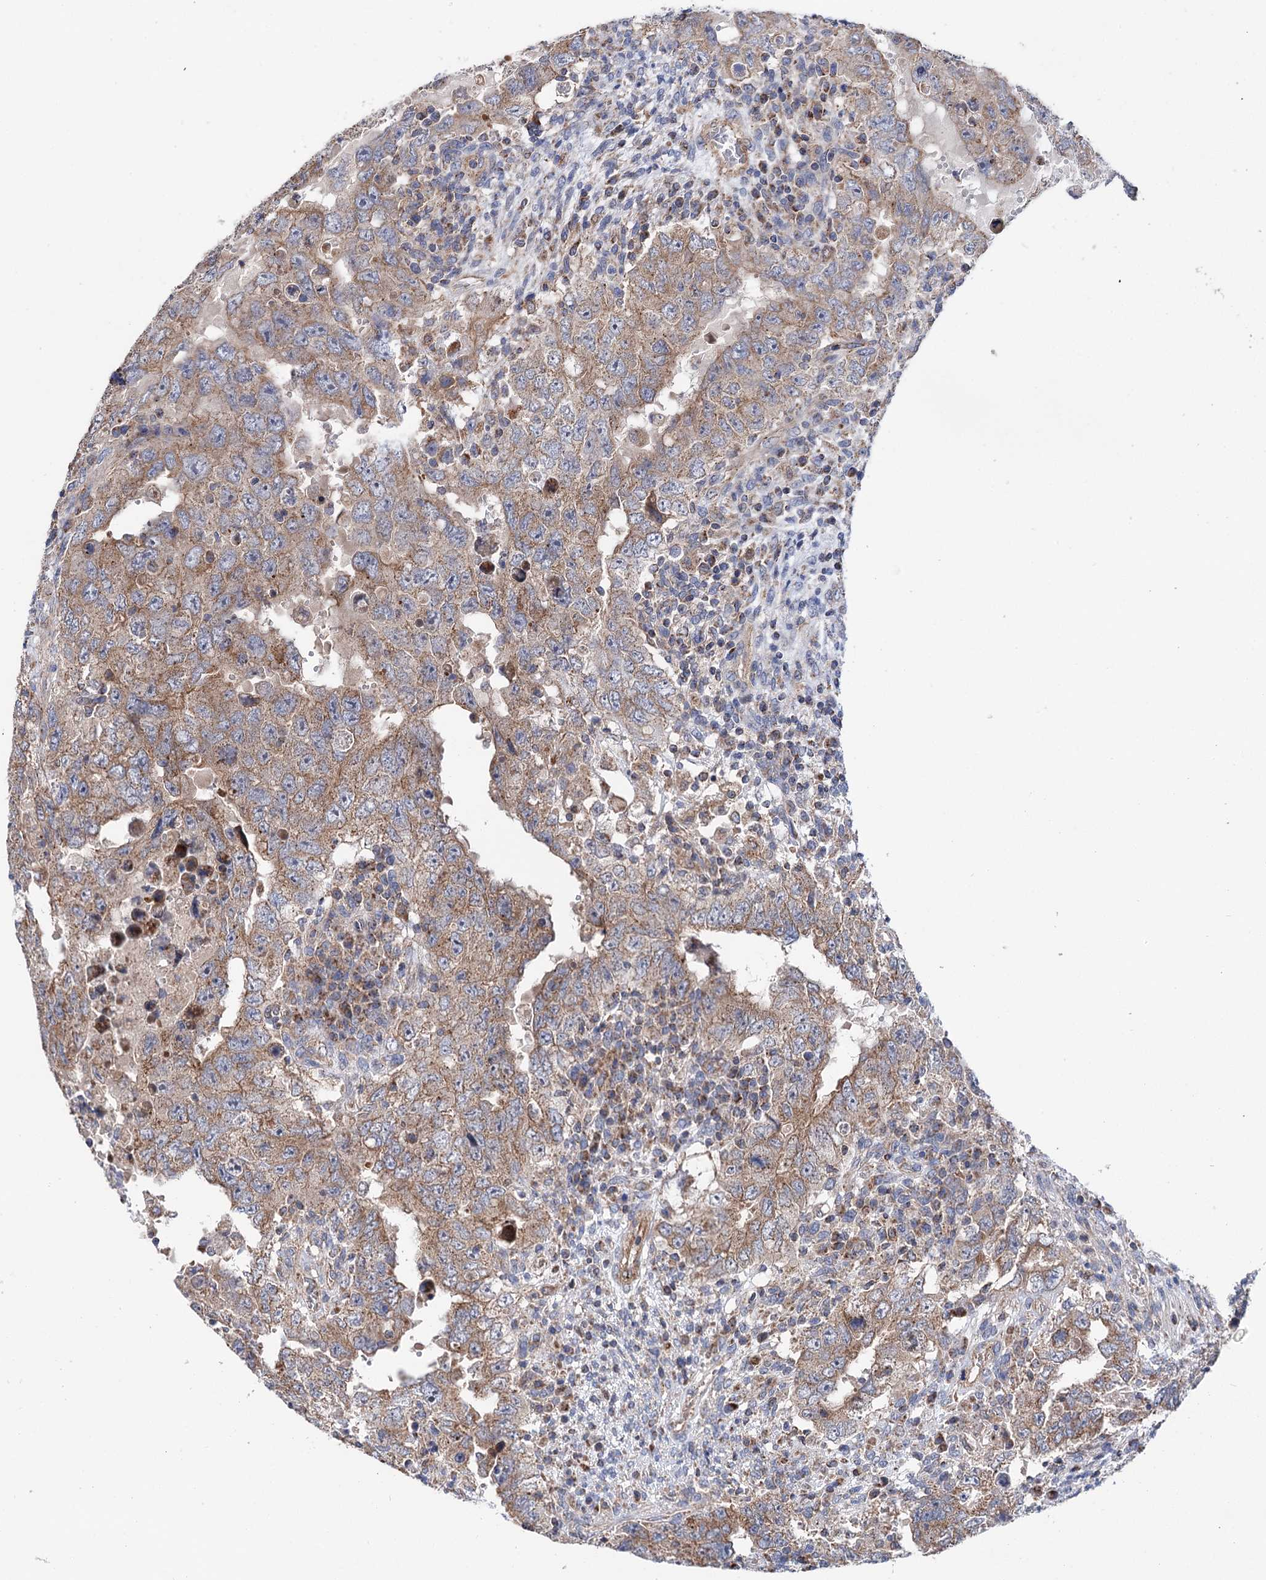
{"staining": {"intensity": "moderate", "quantity": ">75%", "location": "cytoplasmic/membranous"}, "tissue": "testis cancer", "cell_type": "Tumor cells", "image_type": "cancer", "snomed": [{"axis": "morphology", "description": "Carcinoma, Embryonal, NOS"}, {"axis": "topography", "description": "Testis"}], "caption": "This is an image of immunohistochemistry staining of embryonal carcinoma (testis), which shows moderate expression in the cytoplasmic/membranous of tumor cells.", "gene": "SUCLA2", "patient": {"sex": "male", "age": 26}}